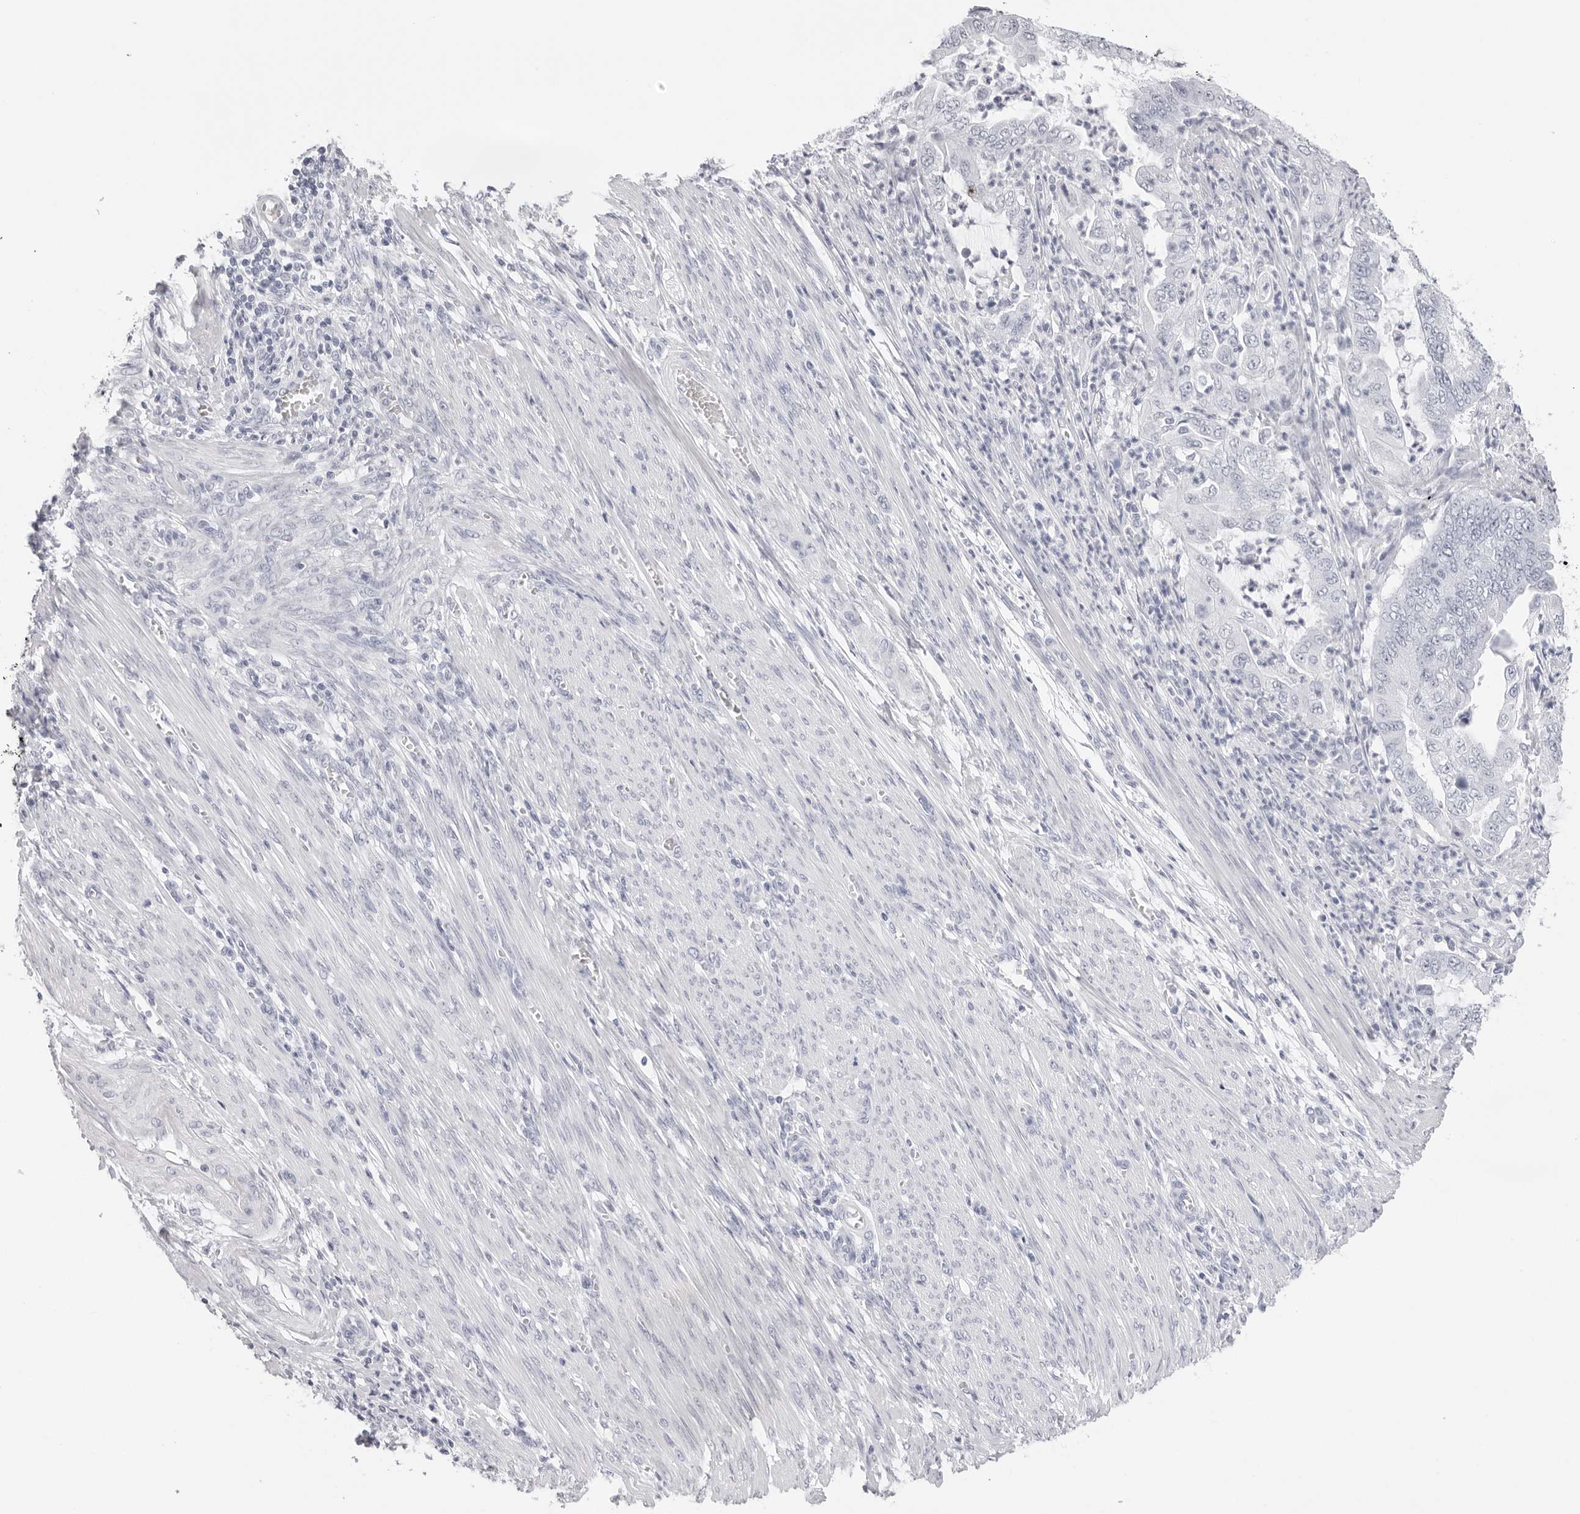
{"staining": {"intensity": "negative", "quantity": "none", "location": "none"}, "tissue": "endometrial cancer", "cell_type": "Tumor cells", "image_type": "cancer", "snomed": [{"axis": "morphology", "description": "Adenocarcinoma, NOS"}, {"axis": "topography", "description": "Endometrium"}], "caption": "This is a image of IHC staining of endometrial adenocarcinoma, which shows no staining in tumor cells.", "gene": "CST5", "patient": {"sex": "female", "age": 51}}